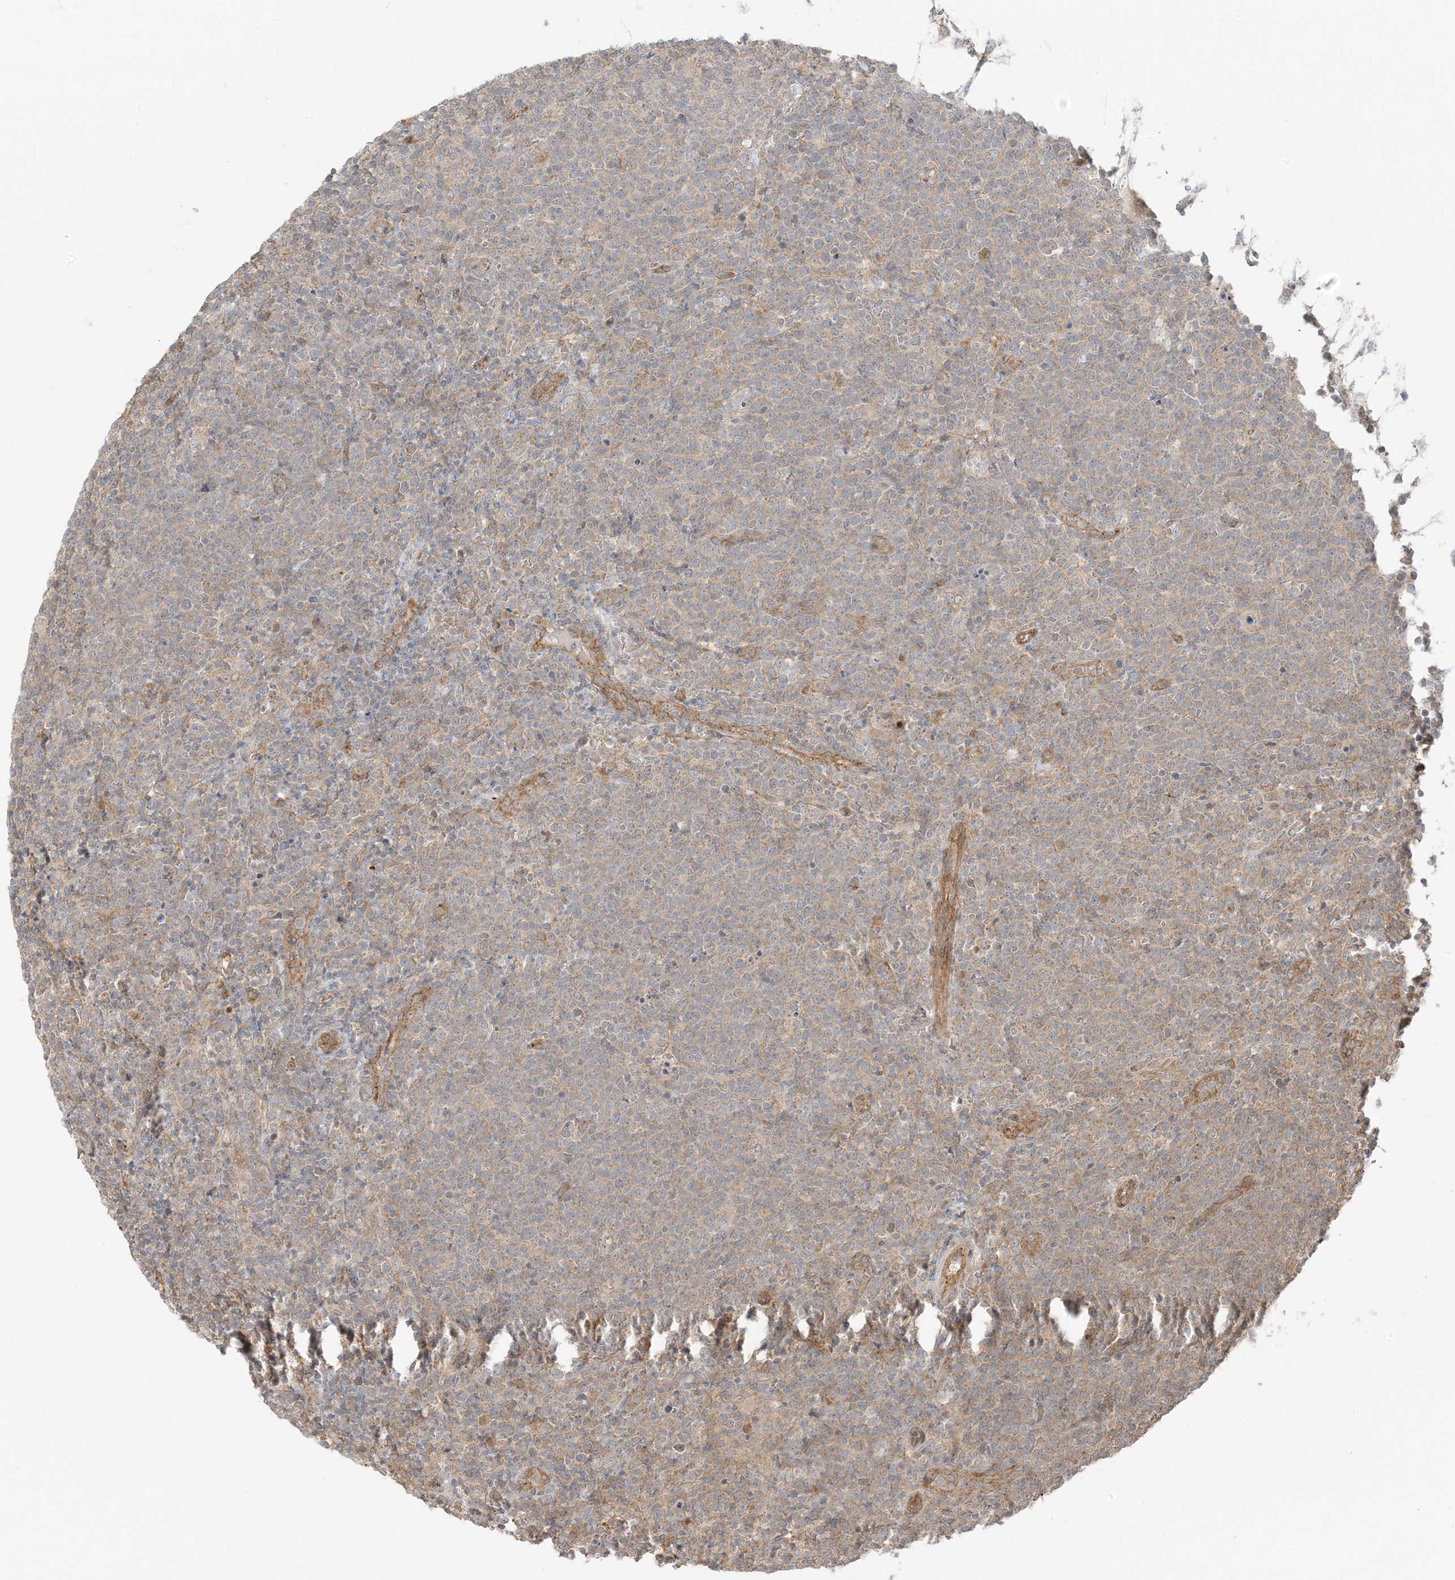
{"staining": {"intensity": "weak", "quantity": ">75%", "location": "cytoplasmic/membranous"}, "tissue": "lymphoma", "cell_type": "Tumor cells", "image_type": "cancer", "snomed": [{"axis": "morphology", "description": "Malignant lymphoma, non-Hodgkin's type, High grade"}, {"axis": "topography", "description": "Lymph node"}], "caption": "Immunohistochemical staining of human lymphoma demonstrates weak cytoplasmic/membranous protein staining in approximately >75% of tumor cells.", "gene": "UBAP2L", "patient": {"sex": "male", "age": 61}}